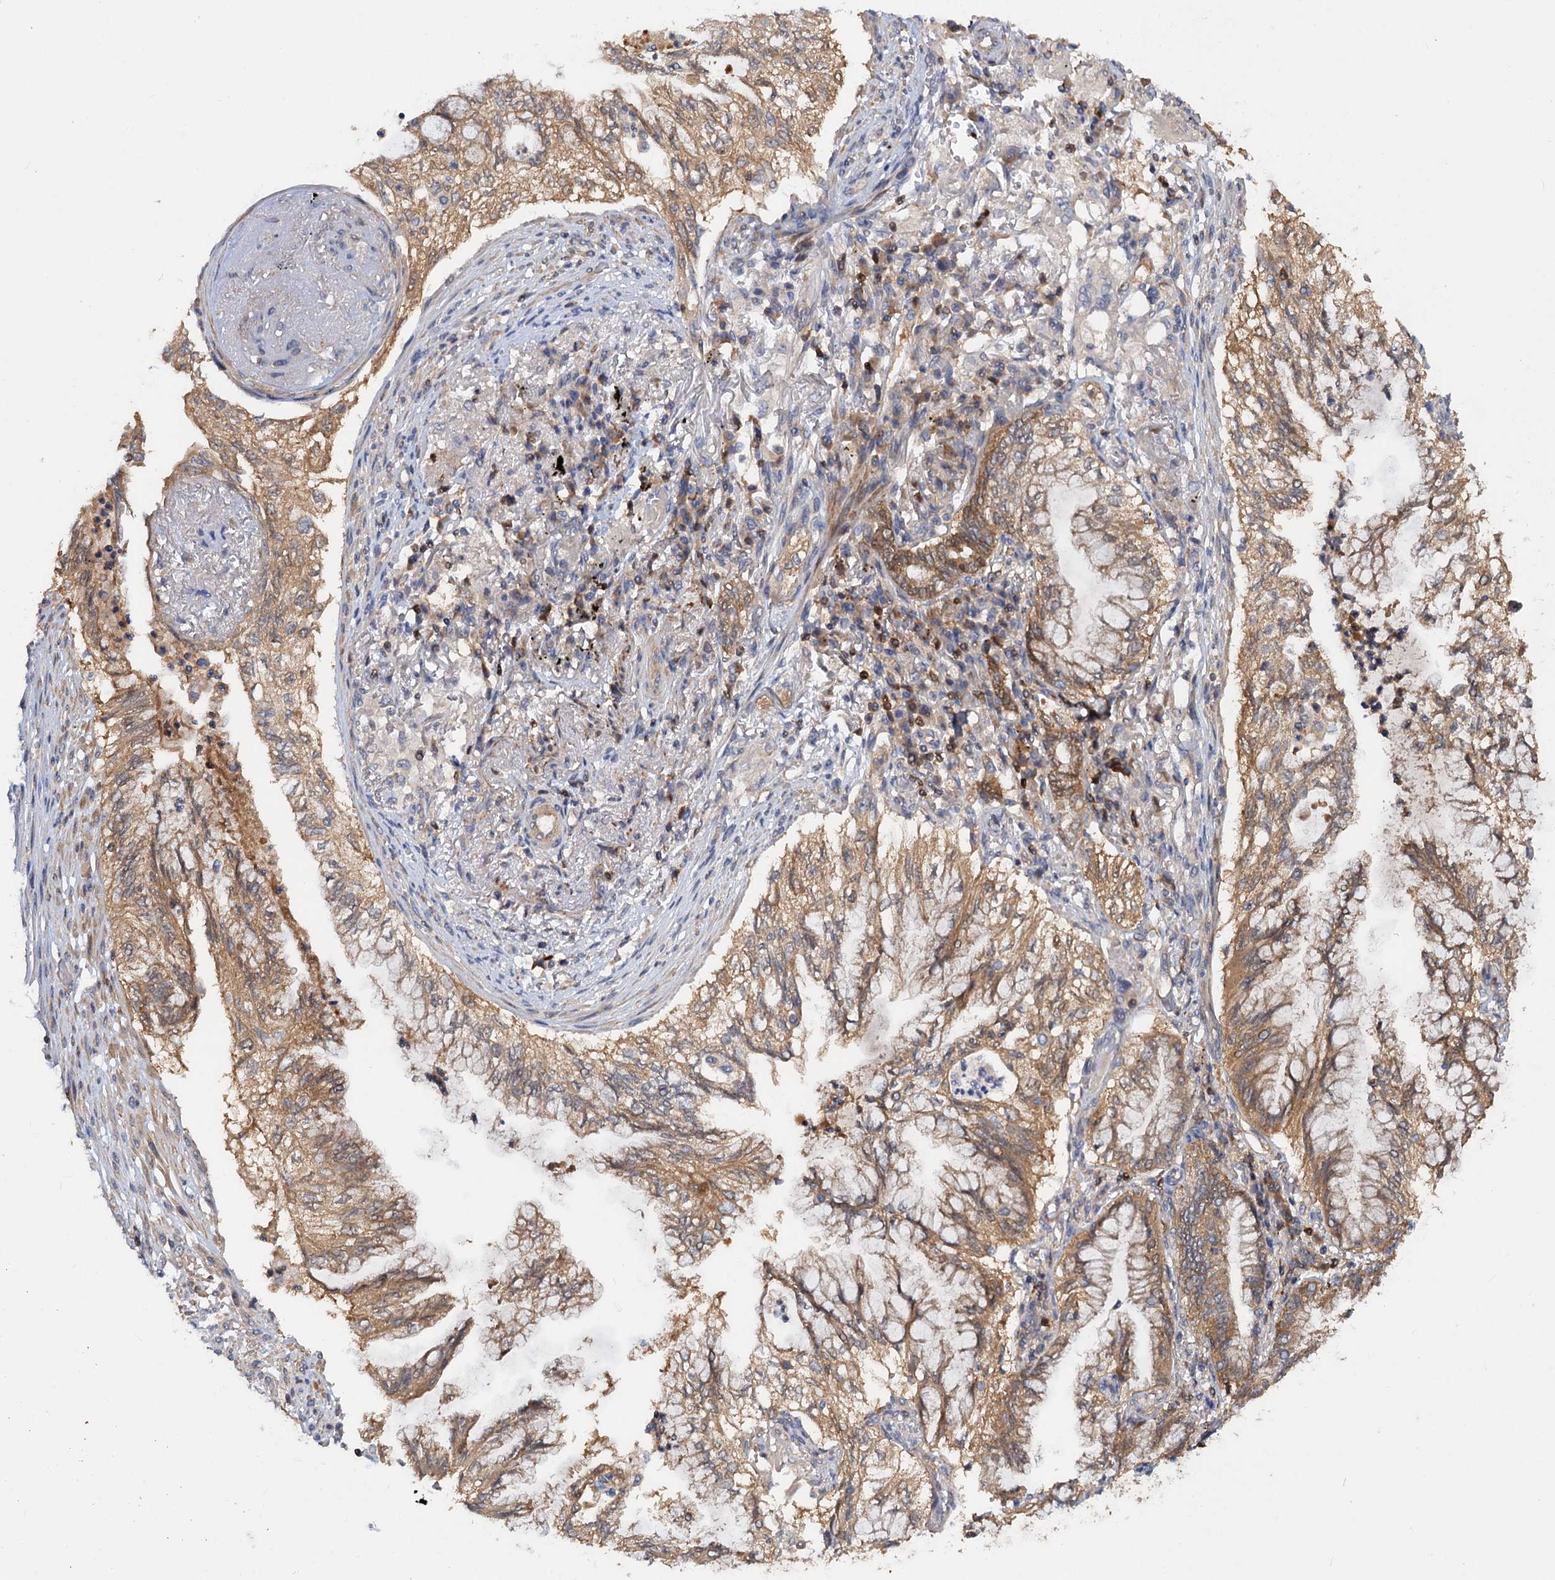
{"staining": {"intensity": "moderate", "quantity": ">75%", "location": "cytoplasmic/membranous"}, "tissue": "lung cancer", "cell_type": "Tumor cells", "image_type": "cancer", "snomed": [{"axis": "morphology", "description": "Adenocarcinoma, NOS"}, {"axis": "topography", "description": "Lung"}], "caption": "Tumor cells demonstrate medium levels of moderate cytoplasmic/membranous expression in about >75% of cells in lung adenocarcinoma.", "gene": "DGKA", "patient": {"sex": "female", "age": 70}}